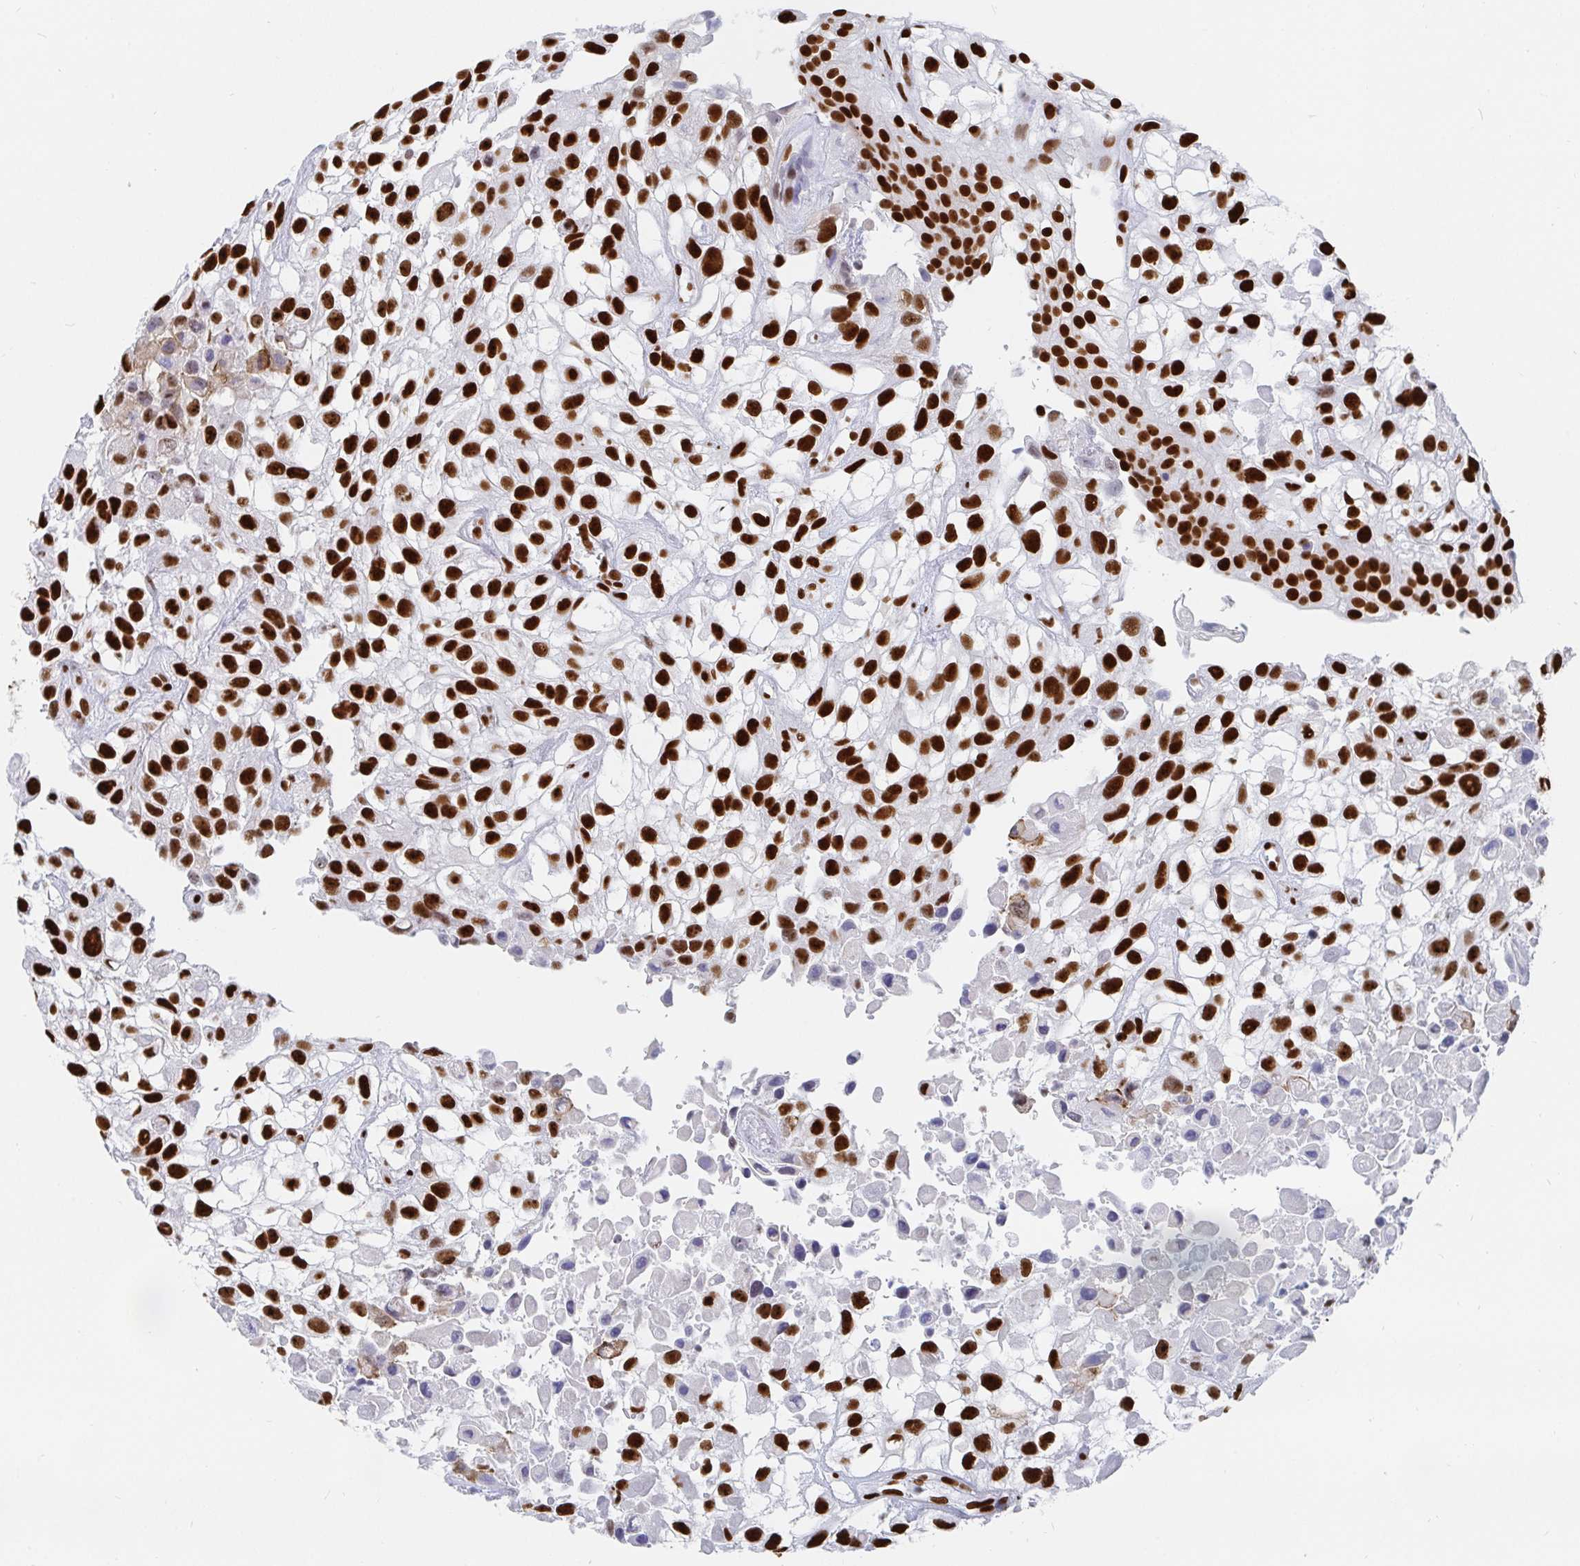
{"staining": {"intensity": "strong", "quantity": ">75%", "location": "nuclear"}, "tissue": "urothelial cancer", "cell_type": "Tumor cells", "image_type": "cancer", "snomed": [{"axis": "morphology", "description": "Urothelial carcinoma, High grade"}, {"axis": "topography", "description": "Urinary bladder"}], "caption": "Protein staining exhibits strong nuclear positivity in about >75% of tumor cells in urothelial cancer. (Stains: DAB in brown, nuclei in blue, Microscopy: brightfield microscopy at high magnification).", "gene": "EWSR1", "patient": {"sex": "male", "age": 56}}